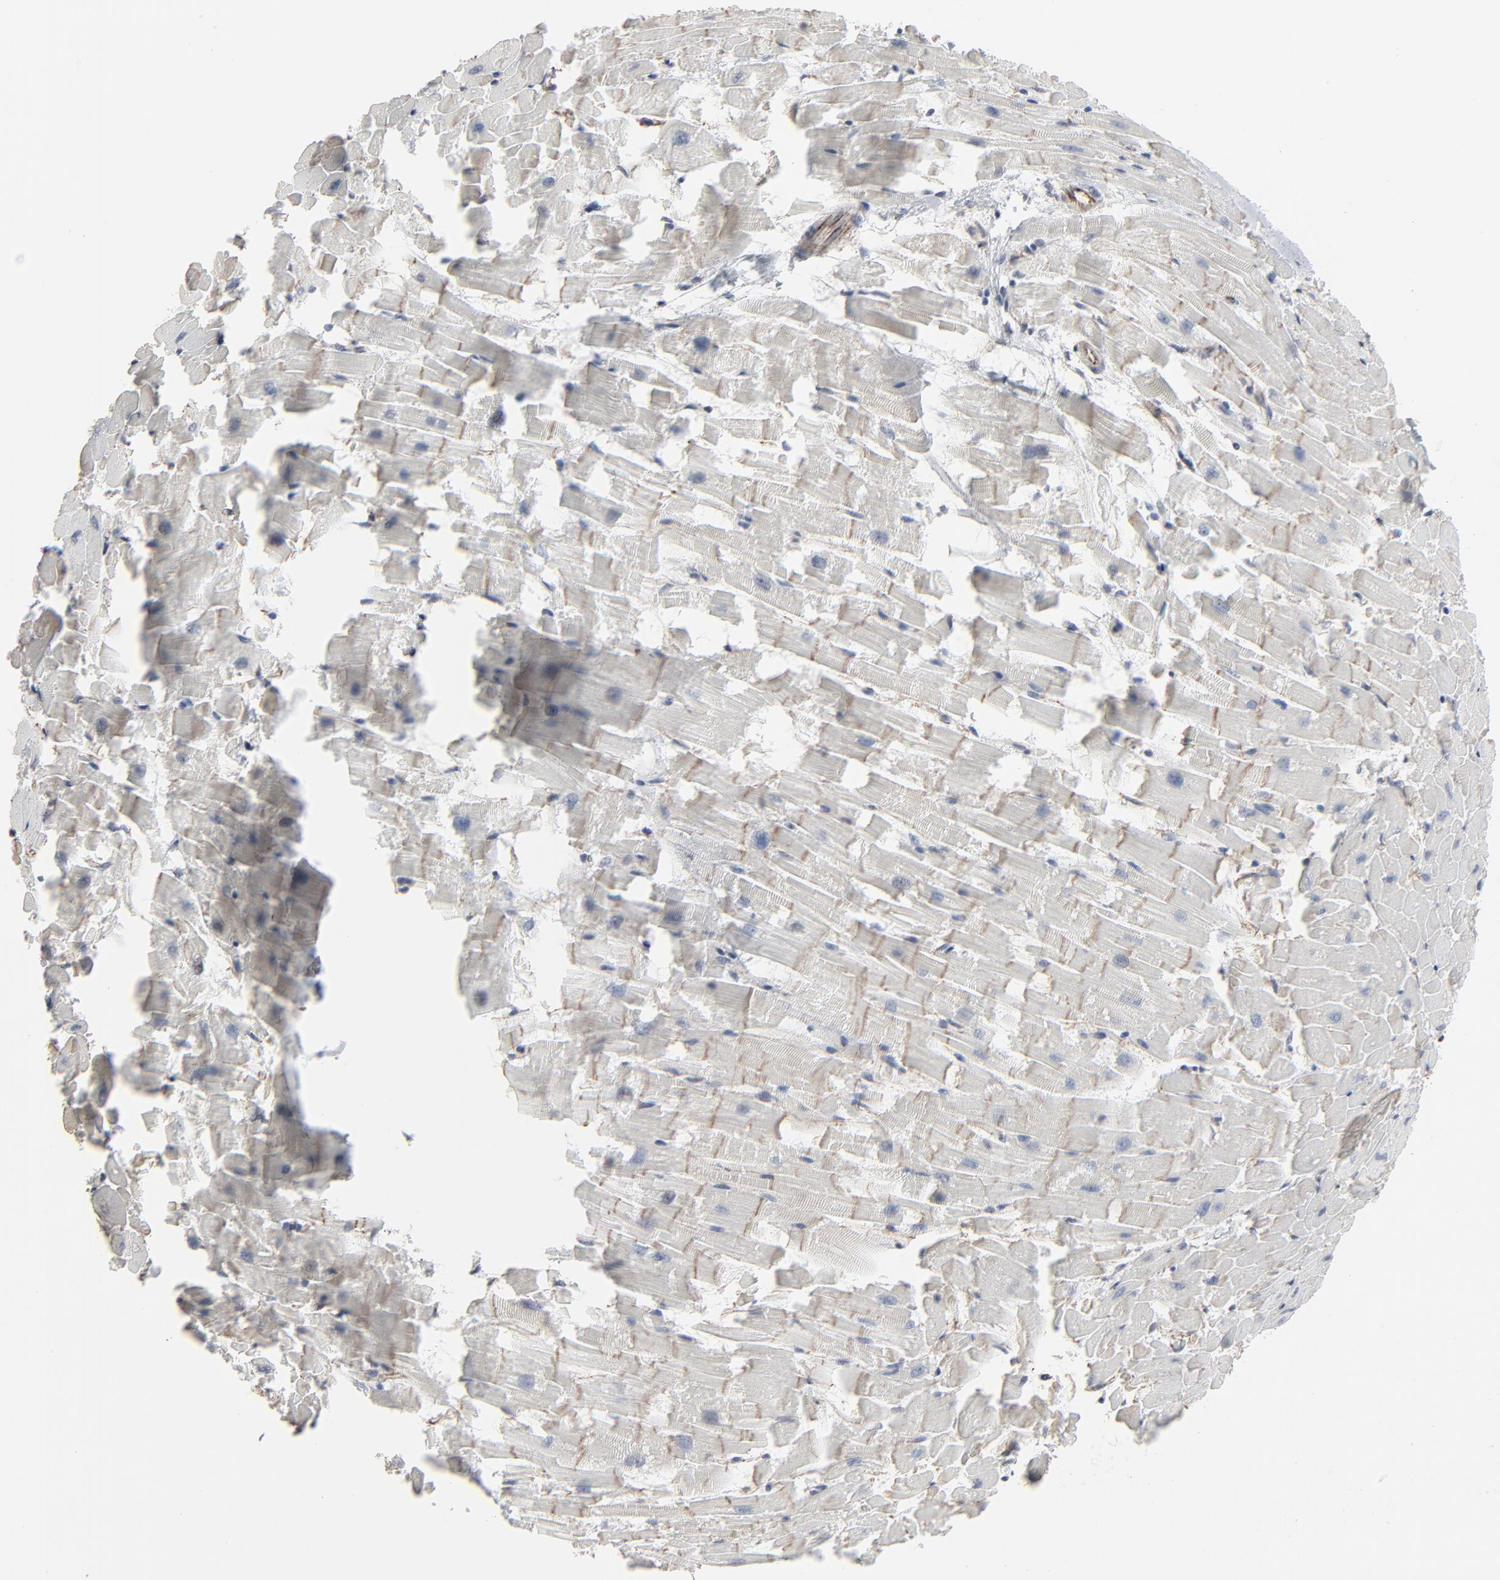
{"staining": {"intensity": "moderate", "quantity": "<25%", "location": "cytoplasmic/membranous"}, "tissue": "heart muscle", "cell_type": "Cardiomyocytes", "image_type": "normal", "snomed": [{"axis": "morphology", "description": "Normal tissue, NOS"}, {"axis": "topography", "description": "Heart"}], "caption": "The micrograph shows immunohistochemical staining of benign heart muscle. There is moderate cytoplasmic/membranous positivity is appreciated in about <25% of cardiomyocytes. (DAB (3,3'-diaminobenzidine) IHC, brown staining for protein, blue staining for nuclei).", "gene": "CTNND1", "patient": {"sex": "female", "age": 19}}